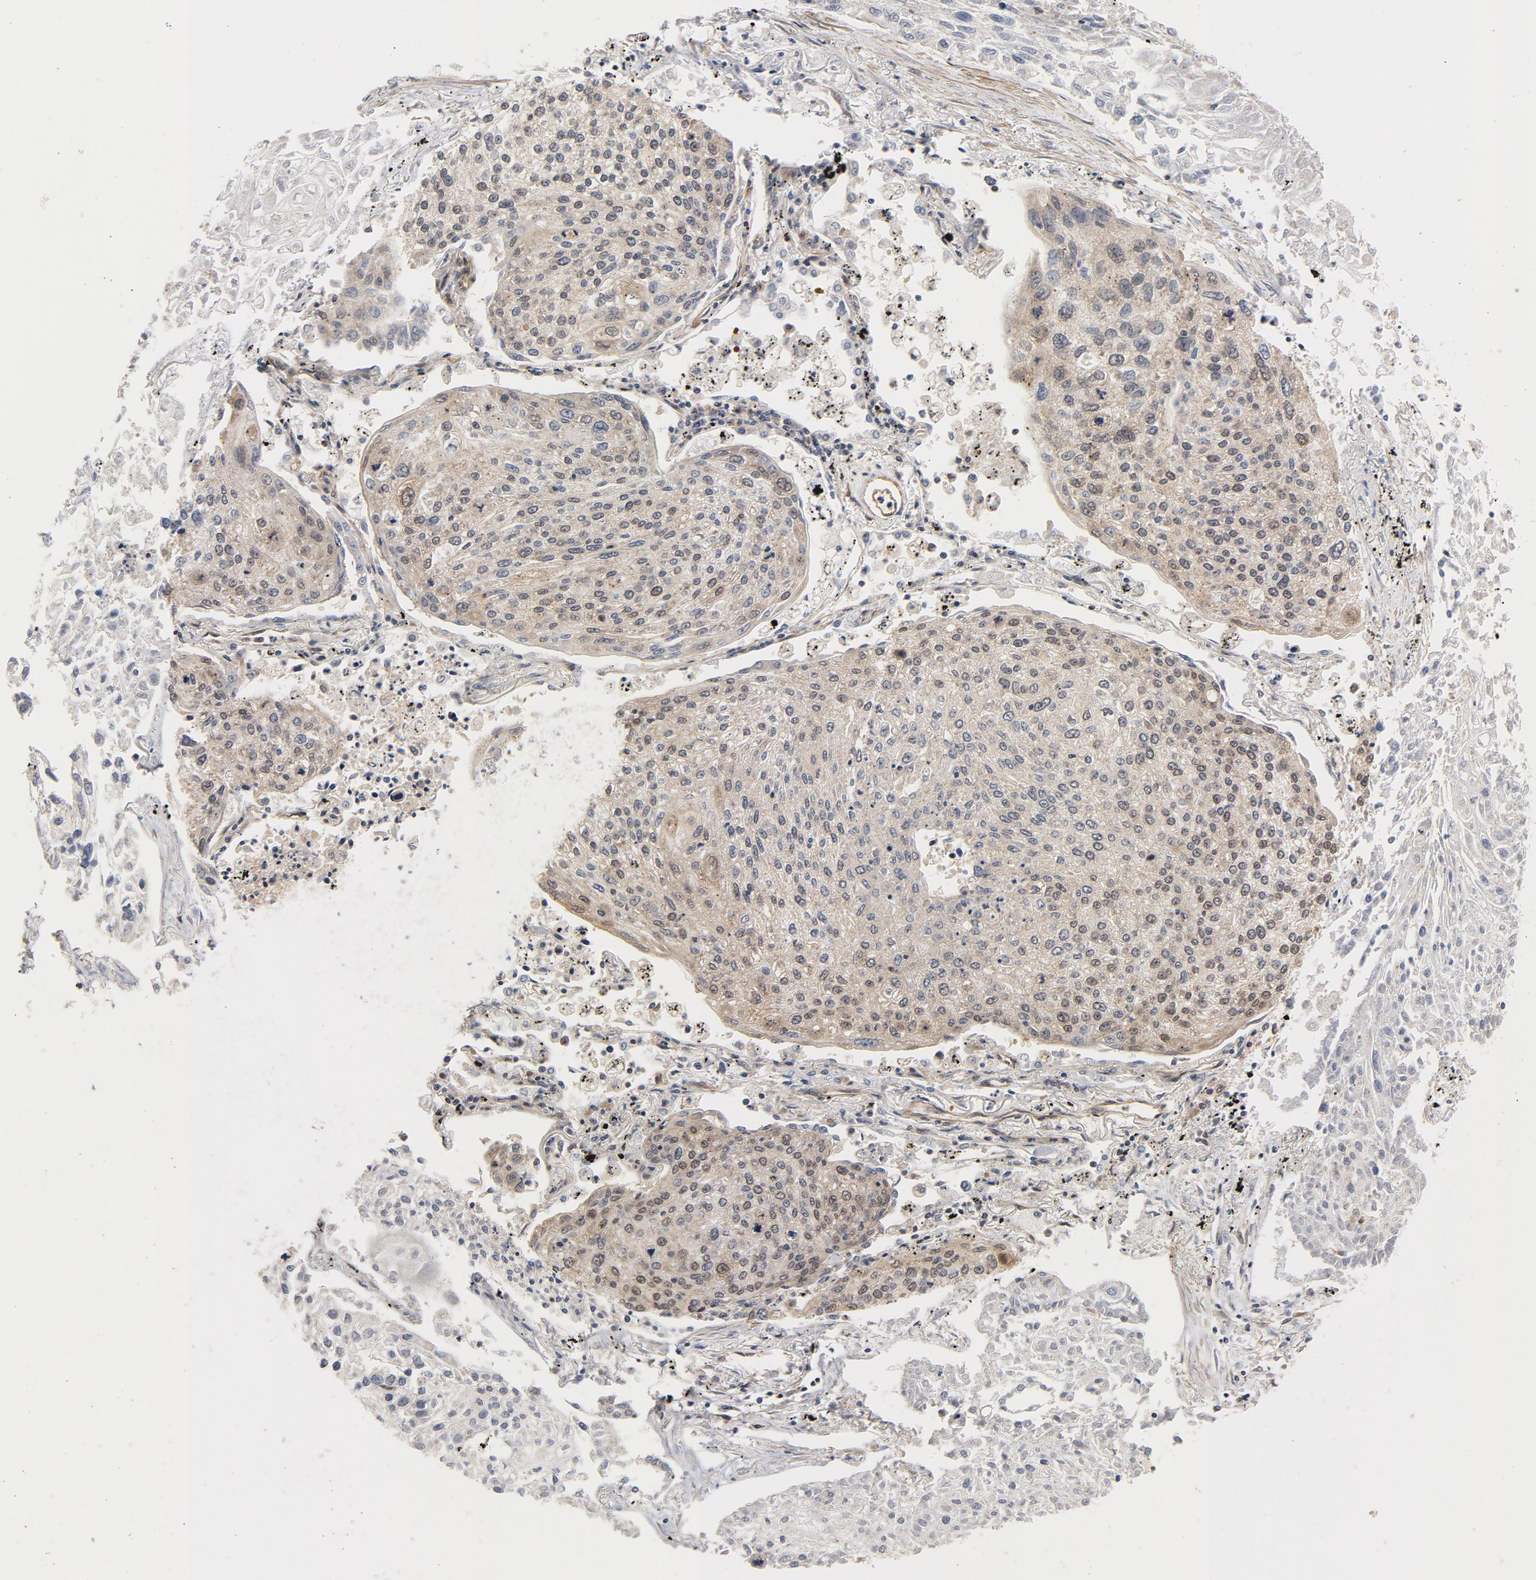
{"staining": {"intensity": "weak", "quantity": ">75%", "location": "cytoplasmic/membranous"}, "tissue": "lung cancer", "cell_type": "Tumor cells", "image_type": "cancer", "snomed": [{"axis": "morphology", "description": "Squamous cell carcinoma, NOS"}, {"axis": "topography", "description": "Lung"}], "caption": "Protein staining shows weak cytoplasmic/membranous expression in about >75% of tumor cells in lung cancer (squamous cell carcinoma).", "gene": "CDC37", "patient": {"sex": "male", "age": 75}}